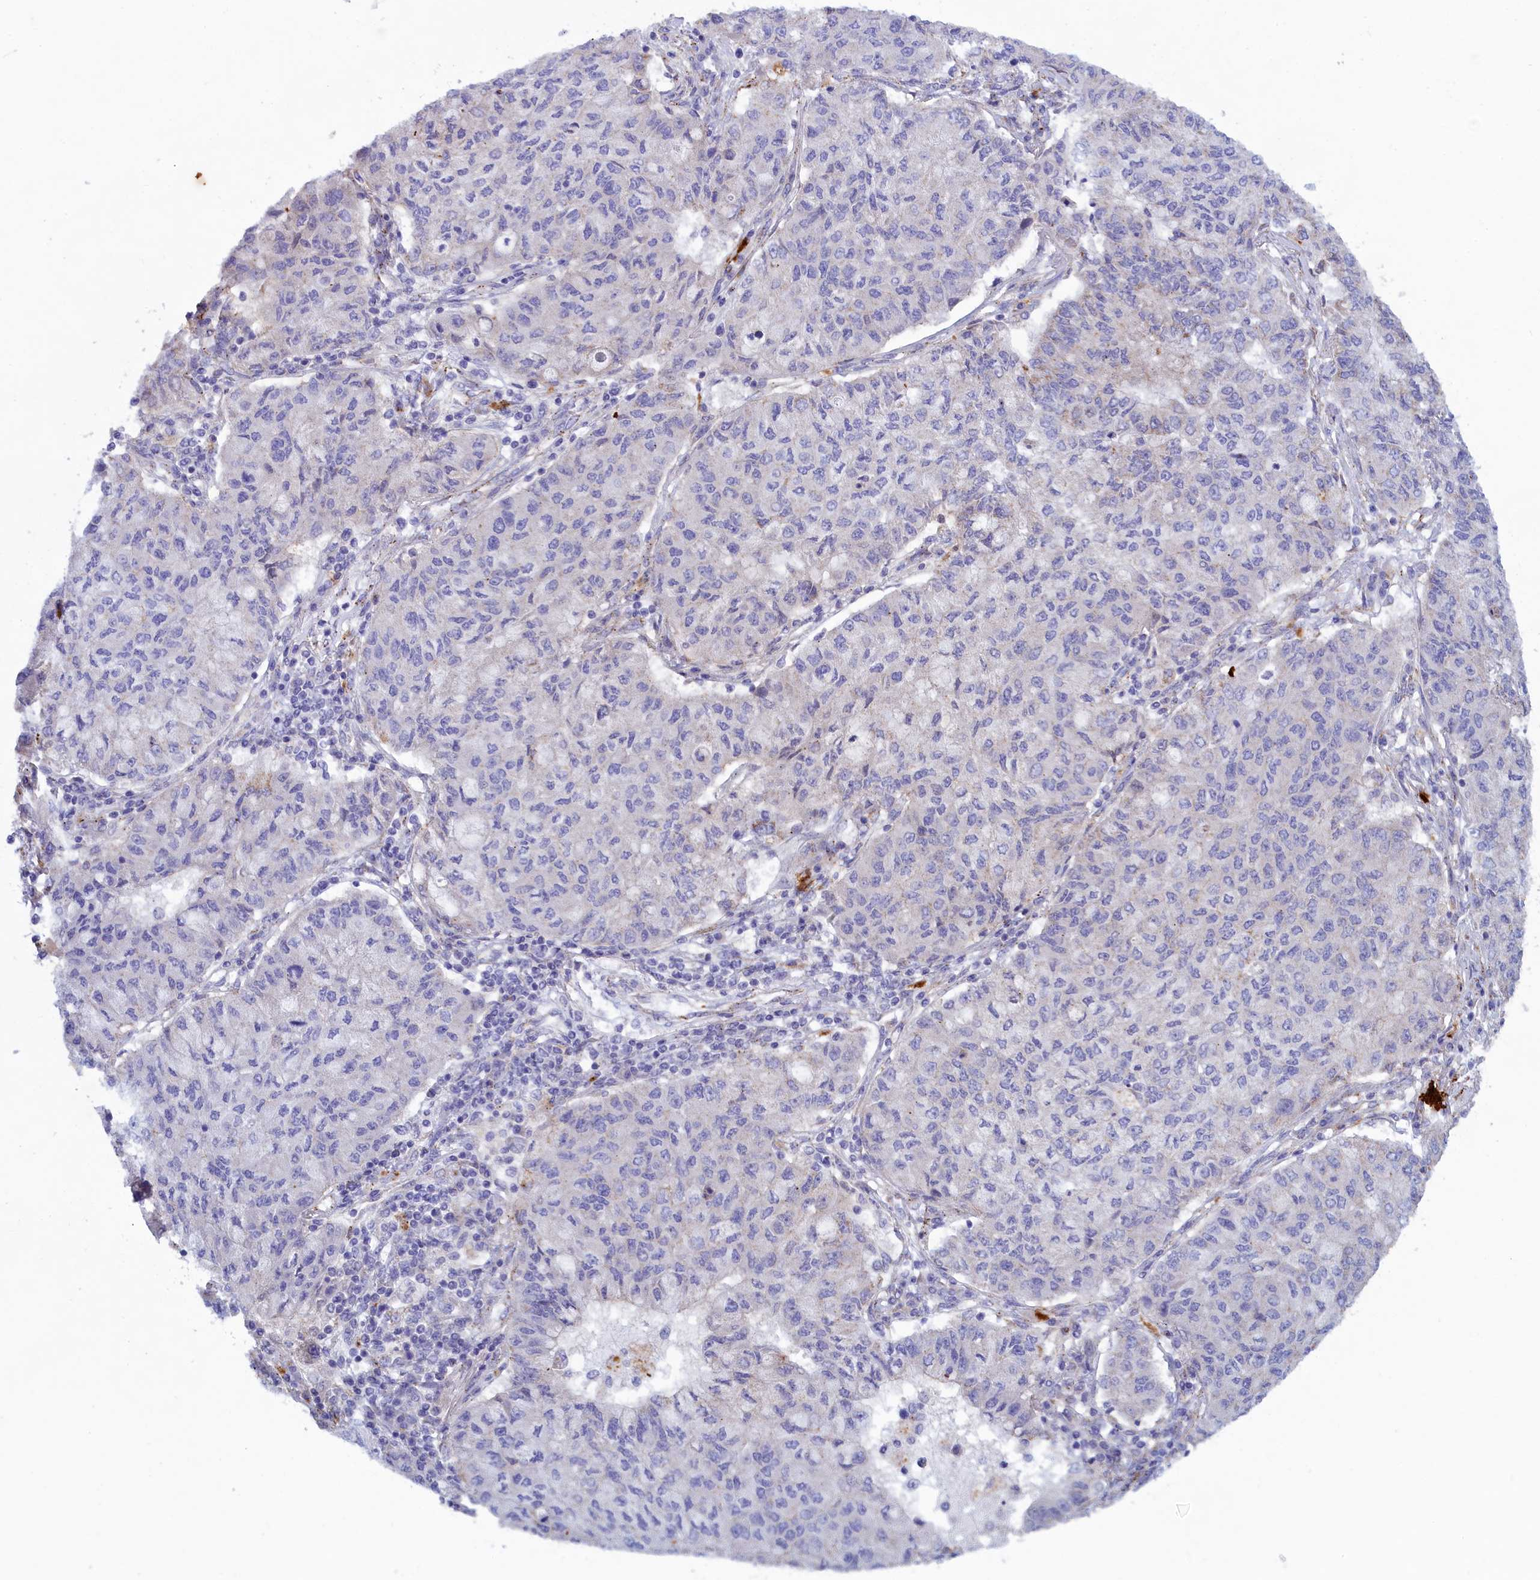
{"staining": {"intensity": "negative", "quantity": "none", "location": "none"}, "tissue": "lung cancer", "cell_type": "Tumor cells", "image_type": "cancer", "snomed": [{"axis": "morphology", "description": "Squamous cell carcinoma, NOS"}, {"axis": "topography", "description": "Lung"}], "caption": "This micrograph is of lung squamous cell carcinoma stained with immunohistochemistry to label a protein in brown with the nuclei are counter-stained blue. There is no staining in tumor cells.", "gene": "WDR6", "patient": {"sex": "male", "age": 74}}